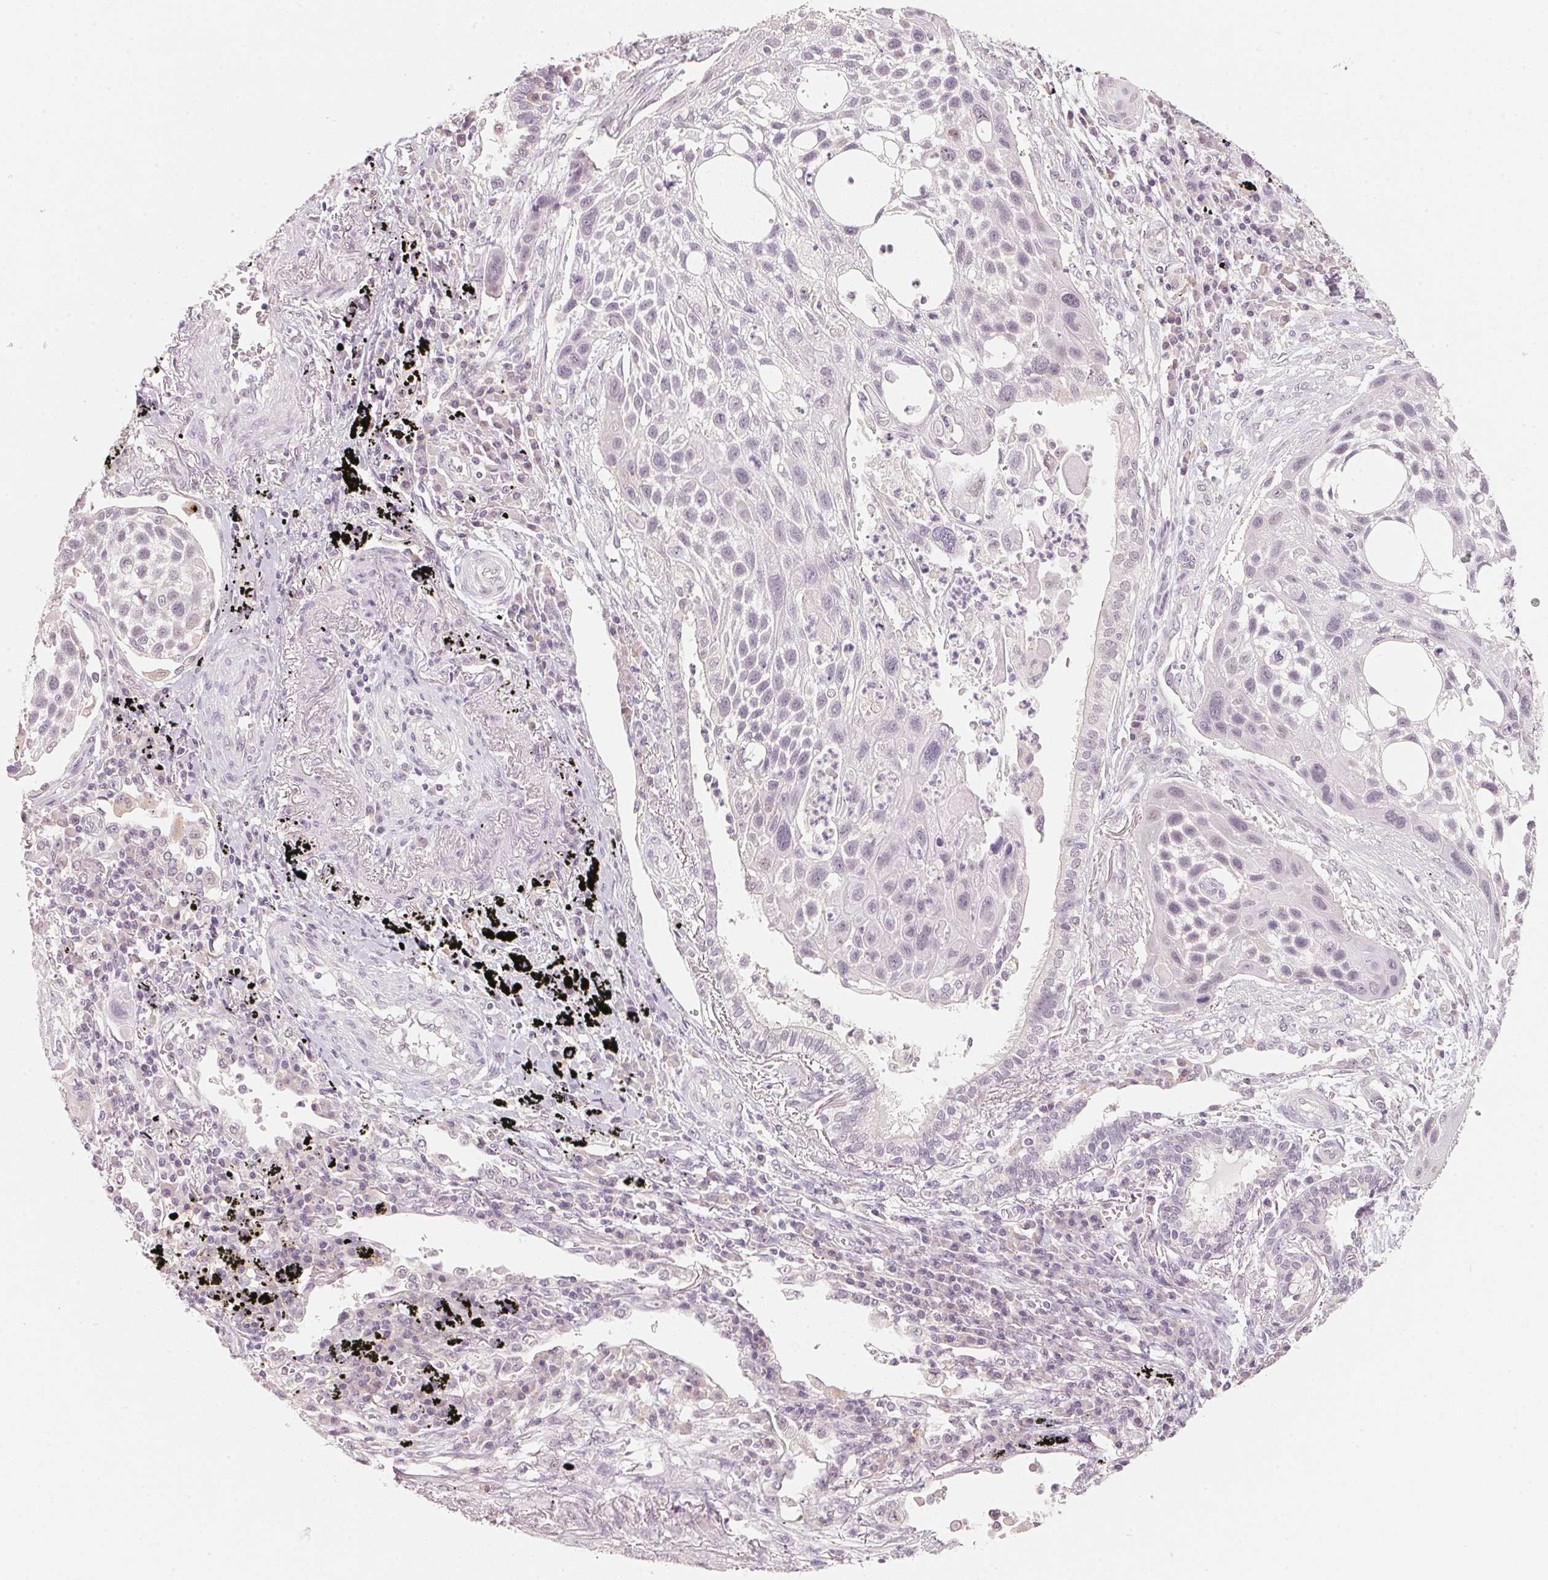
{"staining": {"intensity": "negative", "quantity": "none", "location": "none"}, "tissue": "lung cancer", "cell_type": "Tumor cells", "image_type": "cancer", "snomed": [{"axis": "morphology", "description": "Squamous cell carcinoma, NOS"}, {"axis": "topography", "description": "Lung"}], "caption": "Tumor cells show no significant protein expression in lung cancer (squamous cell carcinoma). Nuclei are stained in blue.", "gene": "ANKRD31", "patient": {"sex": "male", "age": 78}}